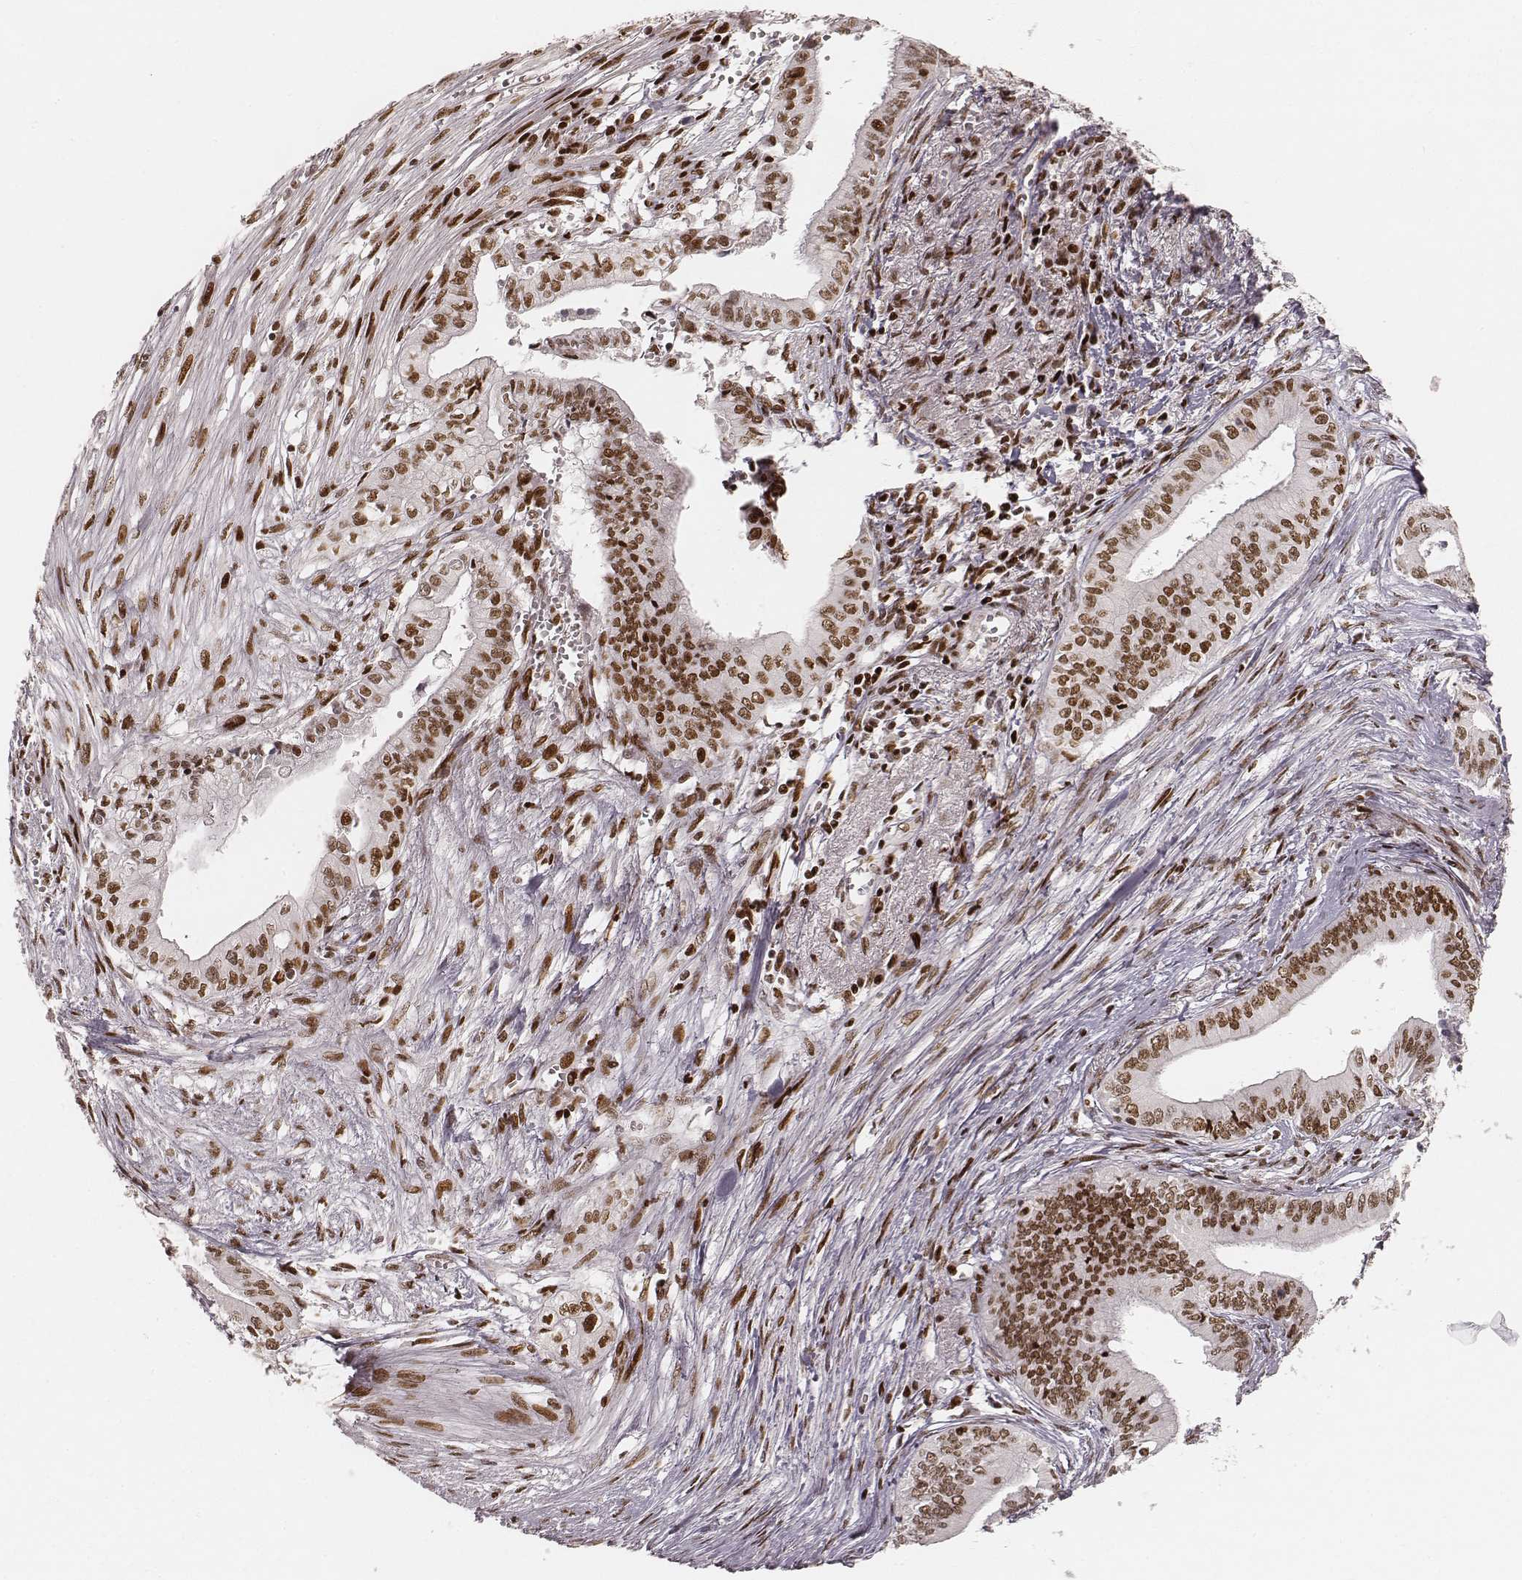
{"staining": {"intensity": "moderate", "quantity": ">75%", "location": "nuclear"}, "tissue": "pancreatic cancer", "cell_type": "Tumor cells", "image_type": "cancer", "snomed": [{"axis": "morphology", "description": "Adenocarcinoma, NOS"}, {"axis": "topography", "description": "Pancreas"}], "caption": "Protein staining displays moderate nuclear staining in approximately >75% of tumor cells in pancreatic cancer (adenocarcinoma). Nuclei are stained in blue.", "gene": "HNRNPC", "patient": {"sex": "female", "age": 61}}